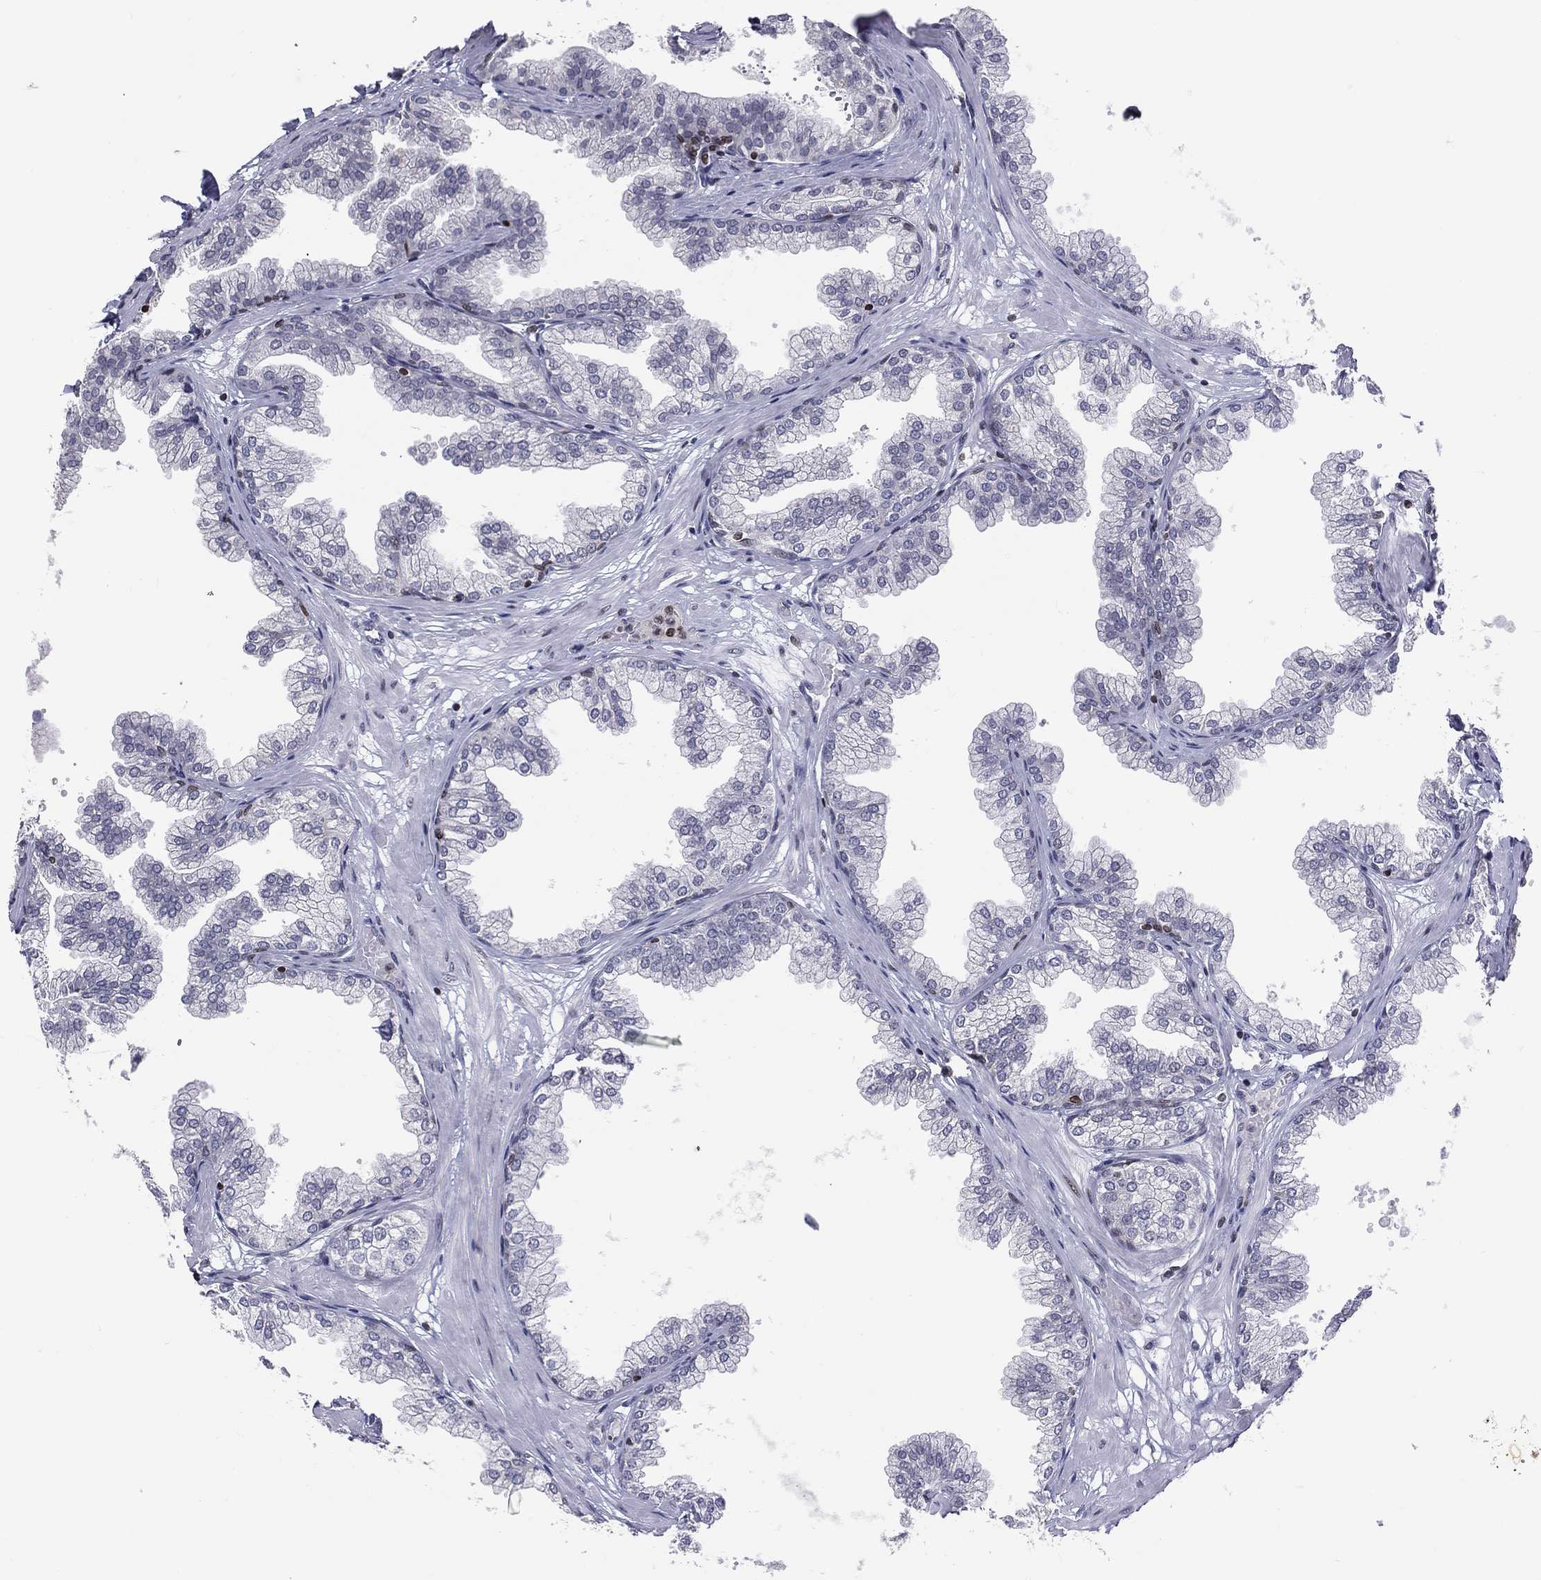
{"staining": {"intensity": "negative", "quantity": "none", "location": "none"}, "tissue": "prostate", "cell_type": "Glandular cells", "image_type": "normal", "snomed": [{"axis": "morphology", "description": "Normal tissue, NOS"}, {"axis": "topography", "description": "Prostate"}], "caption": "An immunohistochemistry (IHC) photomicrograph of unremarkable prostate is shown. There is no staining in glandular cells of prostate.", "gene": "DBF4B", "patient": {"sex": "male", "age": 37}}